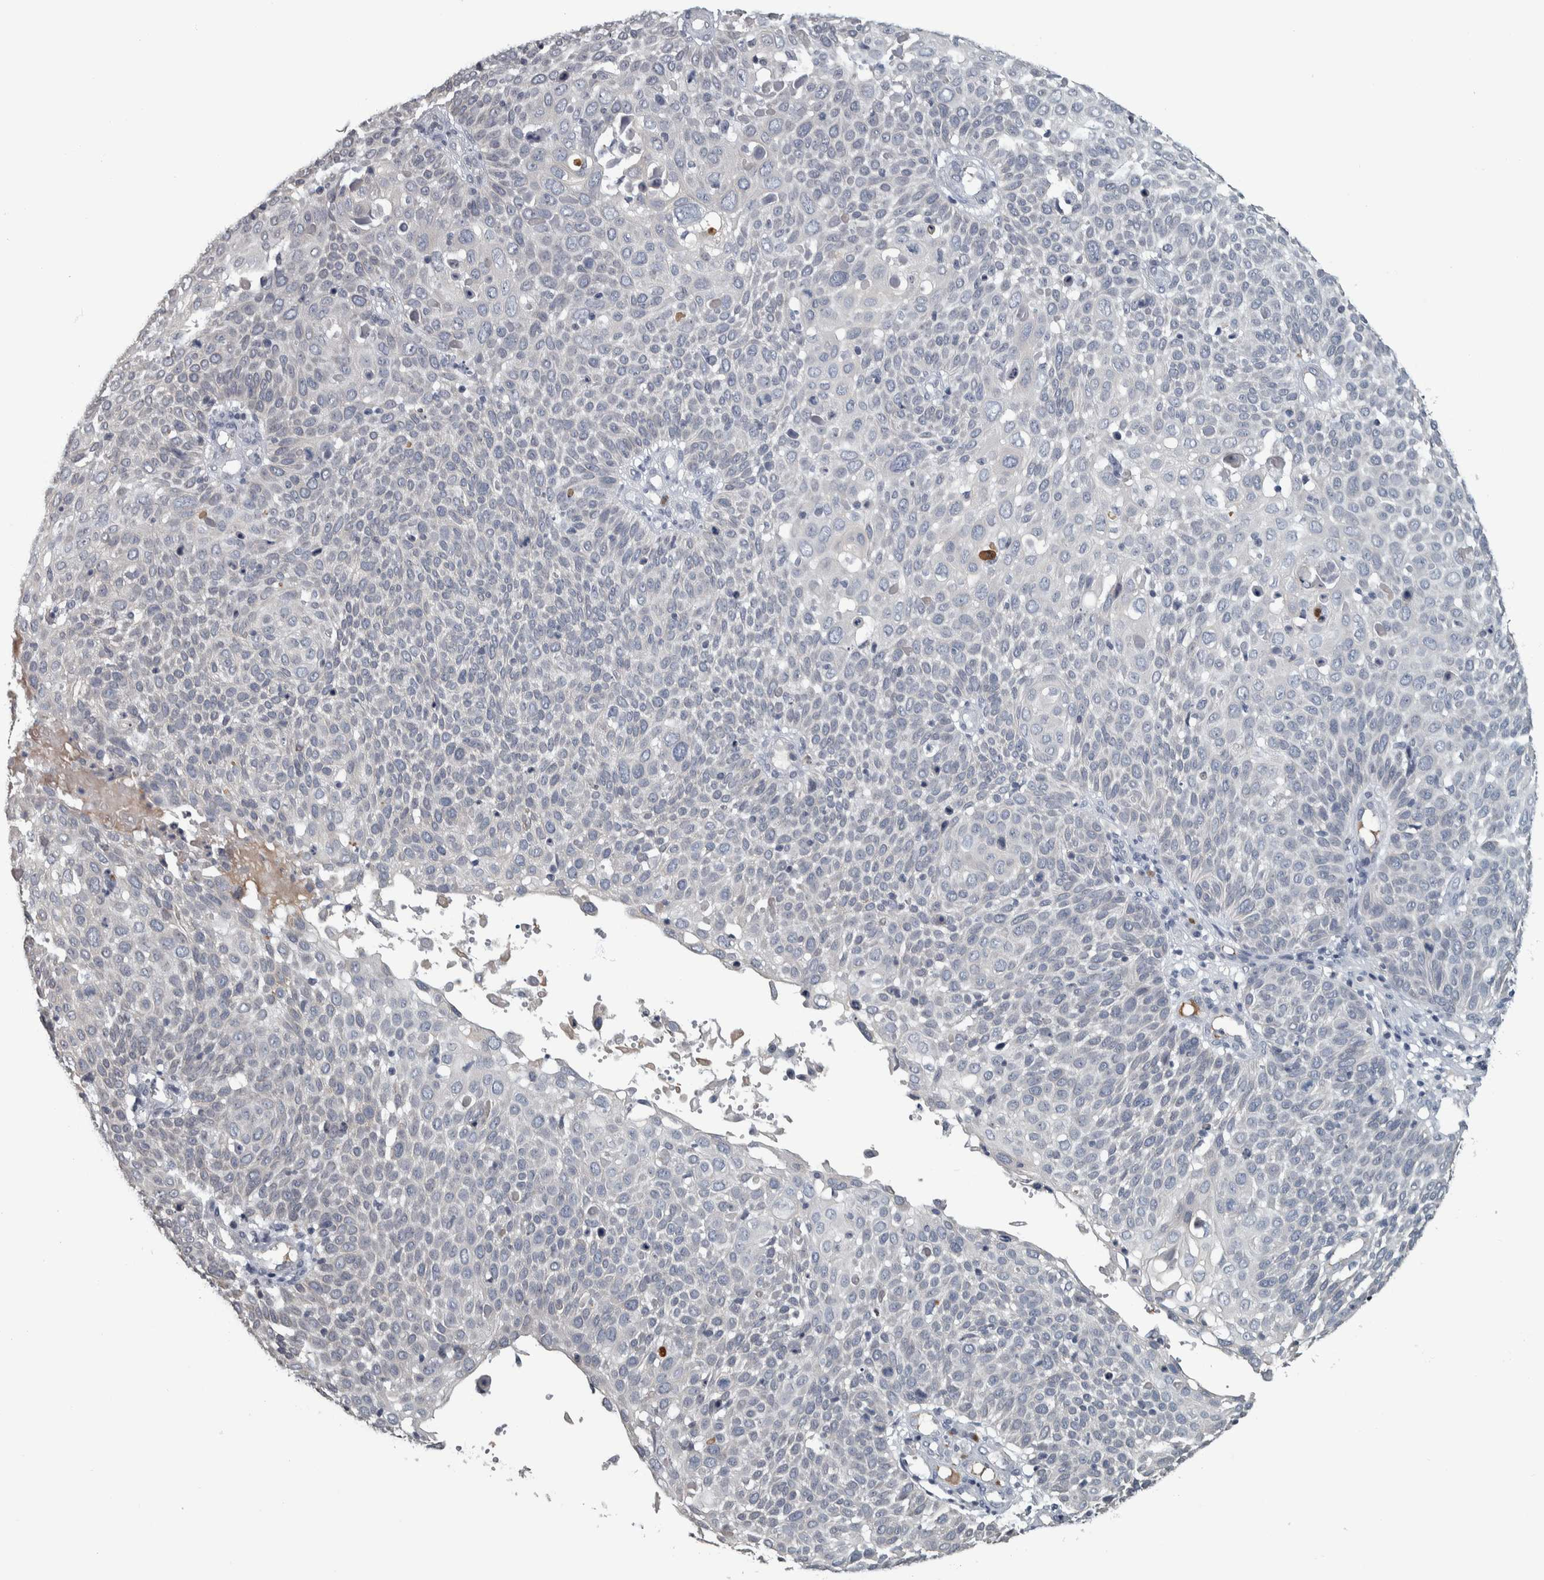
{"staining": {"intensity": "negative", "quantity": "none", "location": "none"}, "tissue": "cervical cancer", "cell_type": "Tumor cells", "image_type": "cancer", "snomed": [{"axis": "morphology", "description": "Squamous cell carcinoma, NOS"}, {"axis": "topography", "description": "Cervix"}], "caption": "Tumor cells are negative for protein expression in human cervical squamous cell carcinoma. The staining is performed using DAB brown chromogen with nuclei counter-stained in using hematoxylin.", "gene": "CAVIN4", "patient": {"sex": "female", "age": 74}}